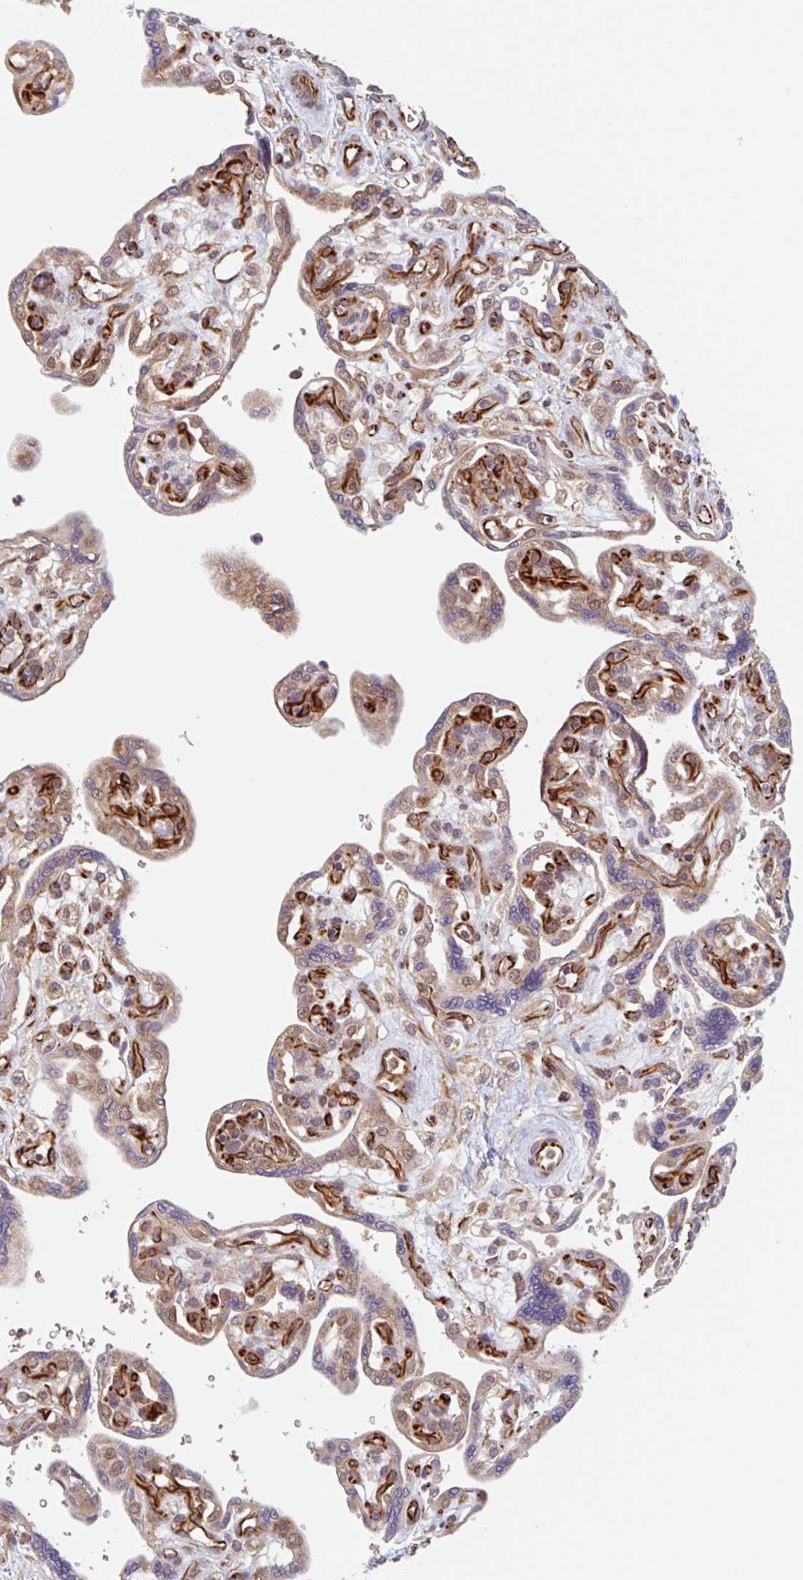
{"staining": {"intensity": "moderate", "quantity": ">75%", "location": "cytoplasmic/membranous"}, "tissue": "placenta", "cell_type": "Decidual cells", "image_type": "normal", "snomed": [{"axis": "morphology", "description": "Normal tissue, NOS"}, {"axis": "topography", "description": "Placenta"}], "caption": "Immunohistochemistry image of benign placenta stained for a protein (brown), which exhibits medium levels of moderate cytoplasmic/membranous expression in about >75% of decidual cells.", "gene": "NUB1", "patient": {"sex": "female", "age": 39}}